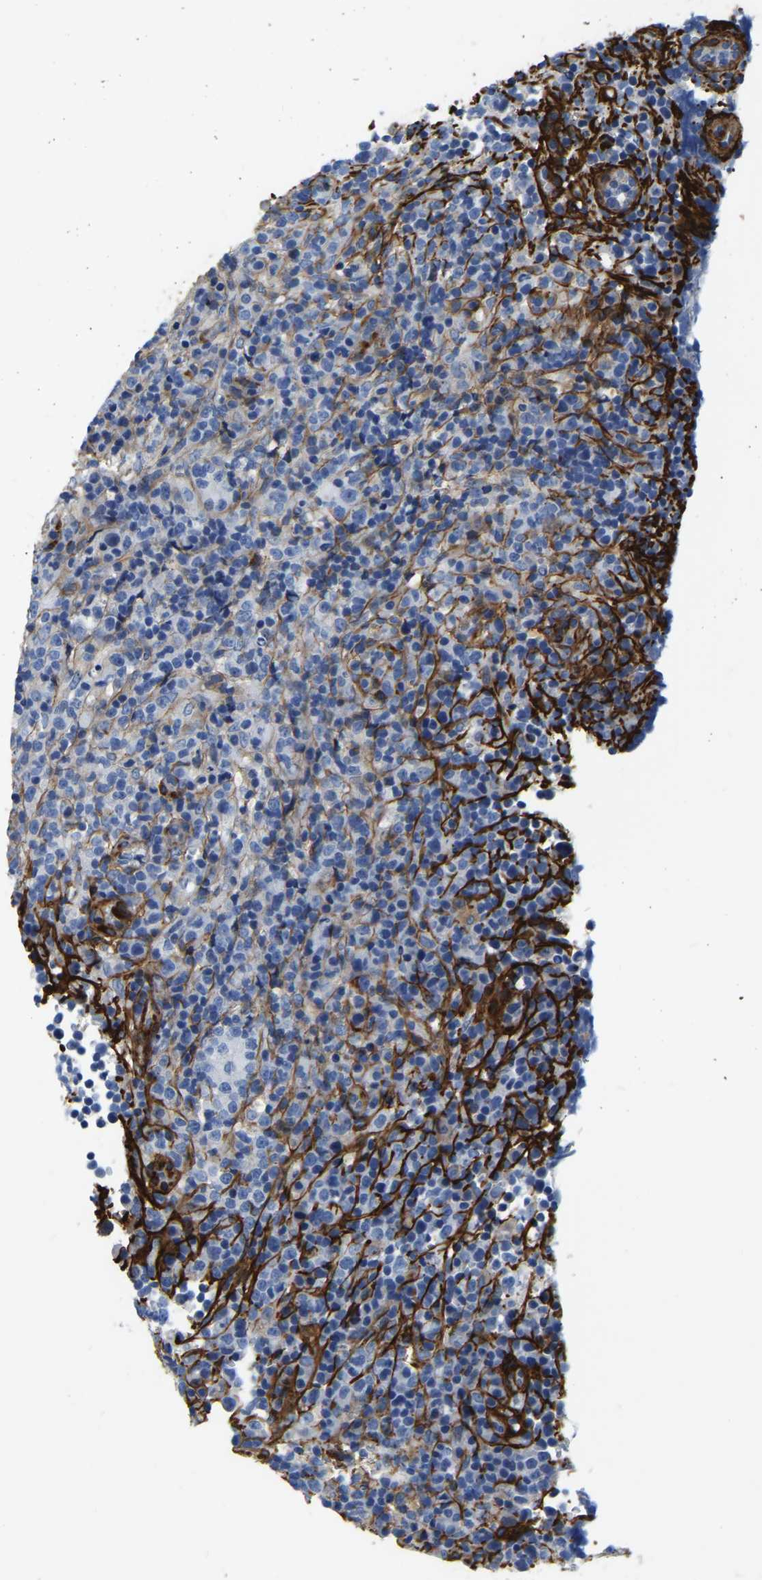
{"staining": {"intensity": "negative", "quantity": "none", "location": "none"}, "tissue": "lymphoma", "cell_type": "Tumor cells", "image_type": "cancer", "snomed": [{"axis": "morphology", "description": "Malignant lymphoma, non-Hodgkin's type, High grade"}, {"axis": "topography", "description": "Lymph node"}], "caption": "Immunohistochemistry (IHC) micrograph of human malignant lymphoma, non-Hodgkin's type (high-grade) stained for a protein (brown), which reveals no staining in tumor cells.", "gene": "COL6A1", "patient": {"sex": "female", "age": 76}}